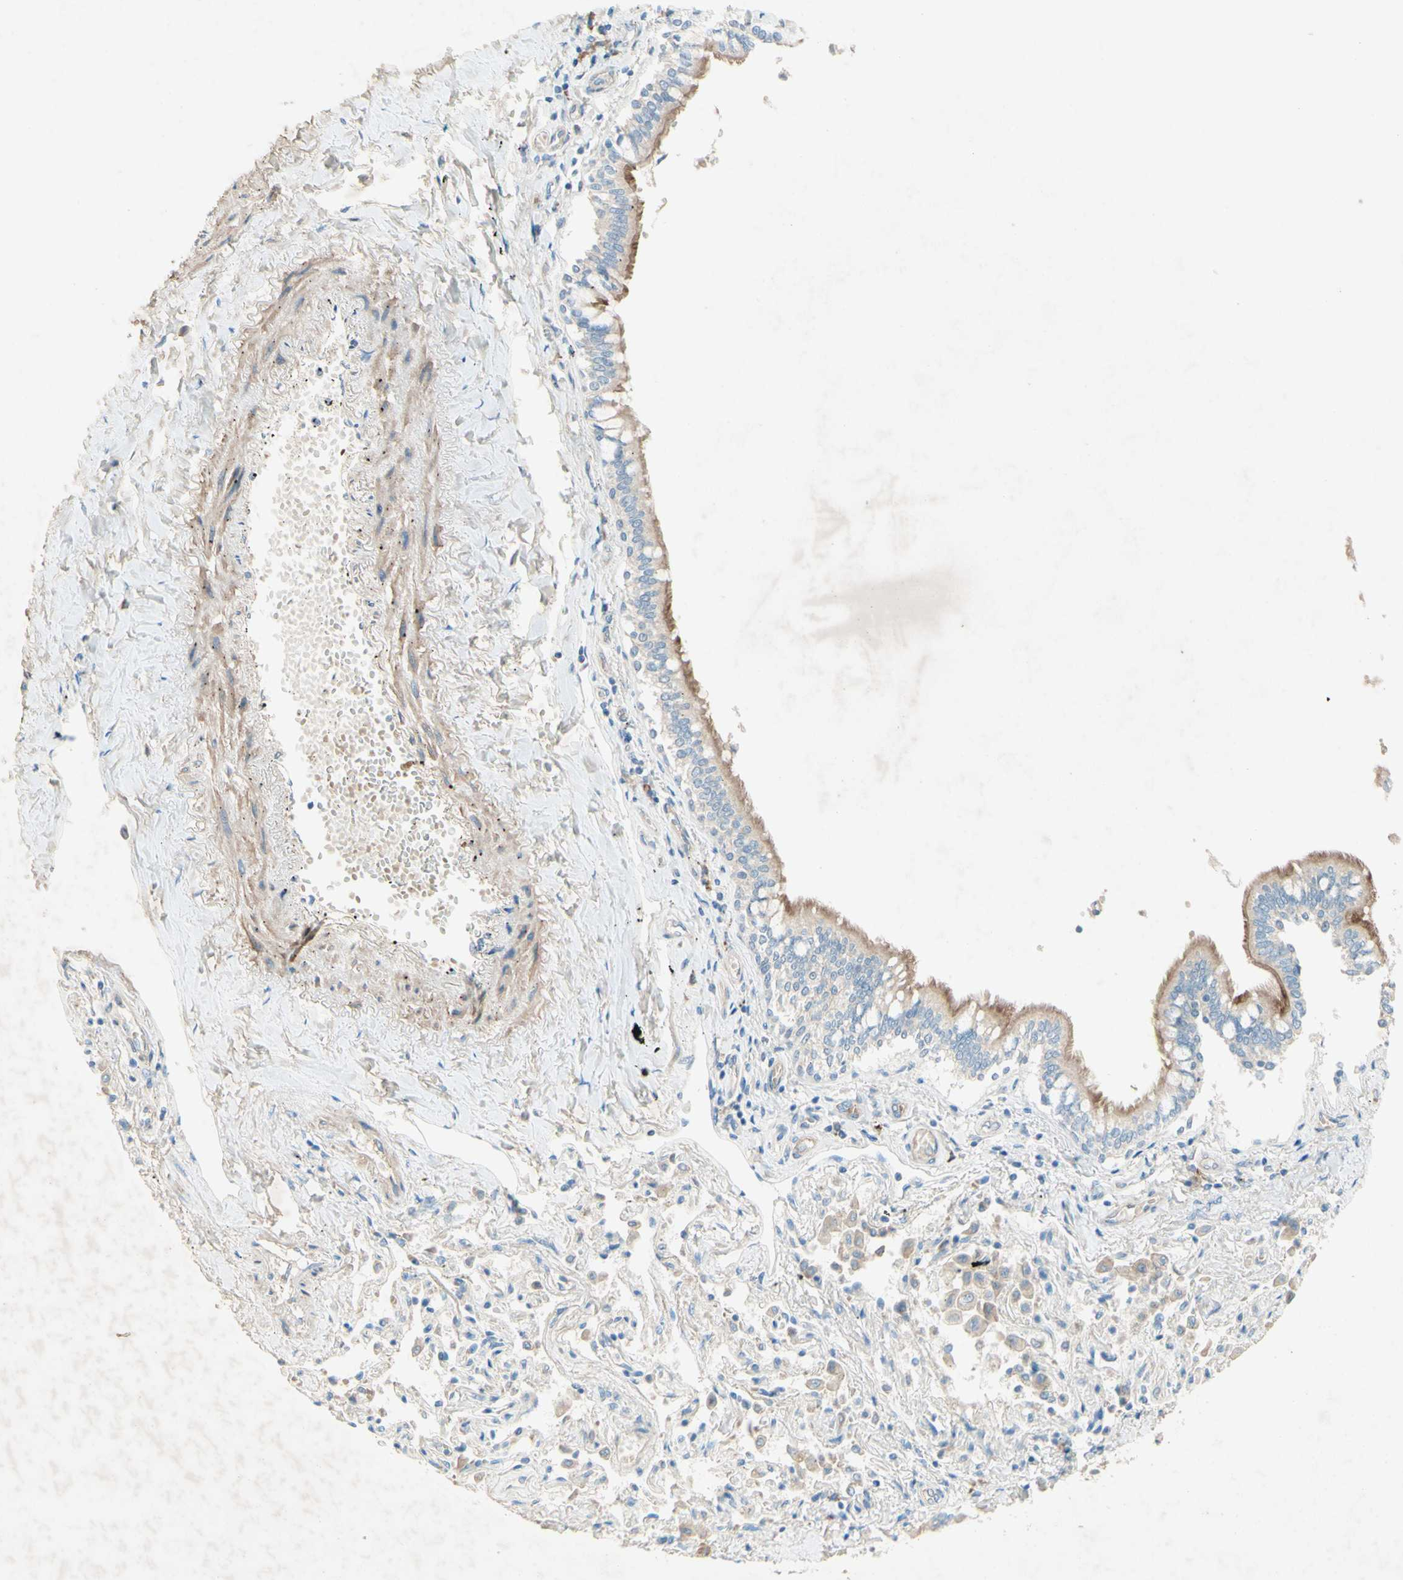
{"staining": {"intensity": "moderate", "quantity": ">75%", "location": "cytoplasmic/membranous"}, "tissue": "bronchus", "cell_type": "Respiratory epithelial cells", "image_type": "normal", "snomed": [{"axis": "morphology", "description": "Normal tissue, NOS"}, {"axis": "topography", "description": "Bronchus"}, {"axis": "topography", "description": "Lung"}], "caption": "IHC of benign human bronchus exhibits medium levels of moderate cytoplasmic/membranous expression in about >75% of respiratory epithelial cells. Nuclei are stained in blue.", "gene": "IL2", "patient": {"sex": "male", "age": 64}}